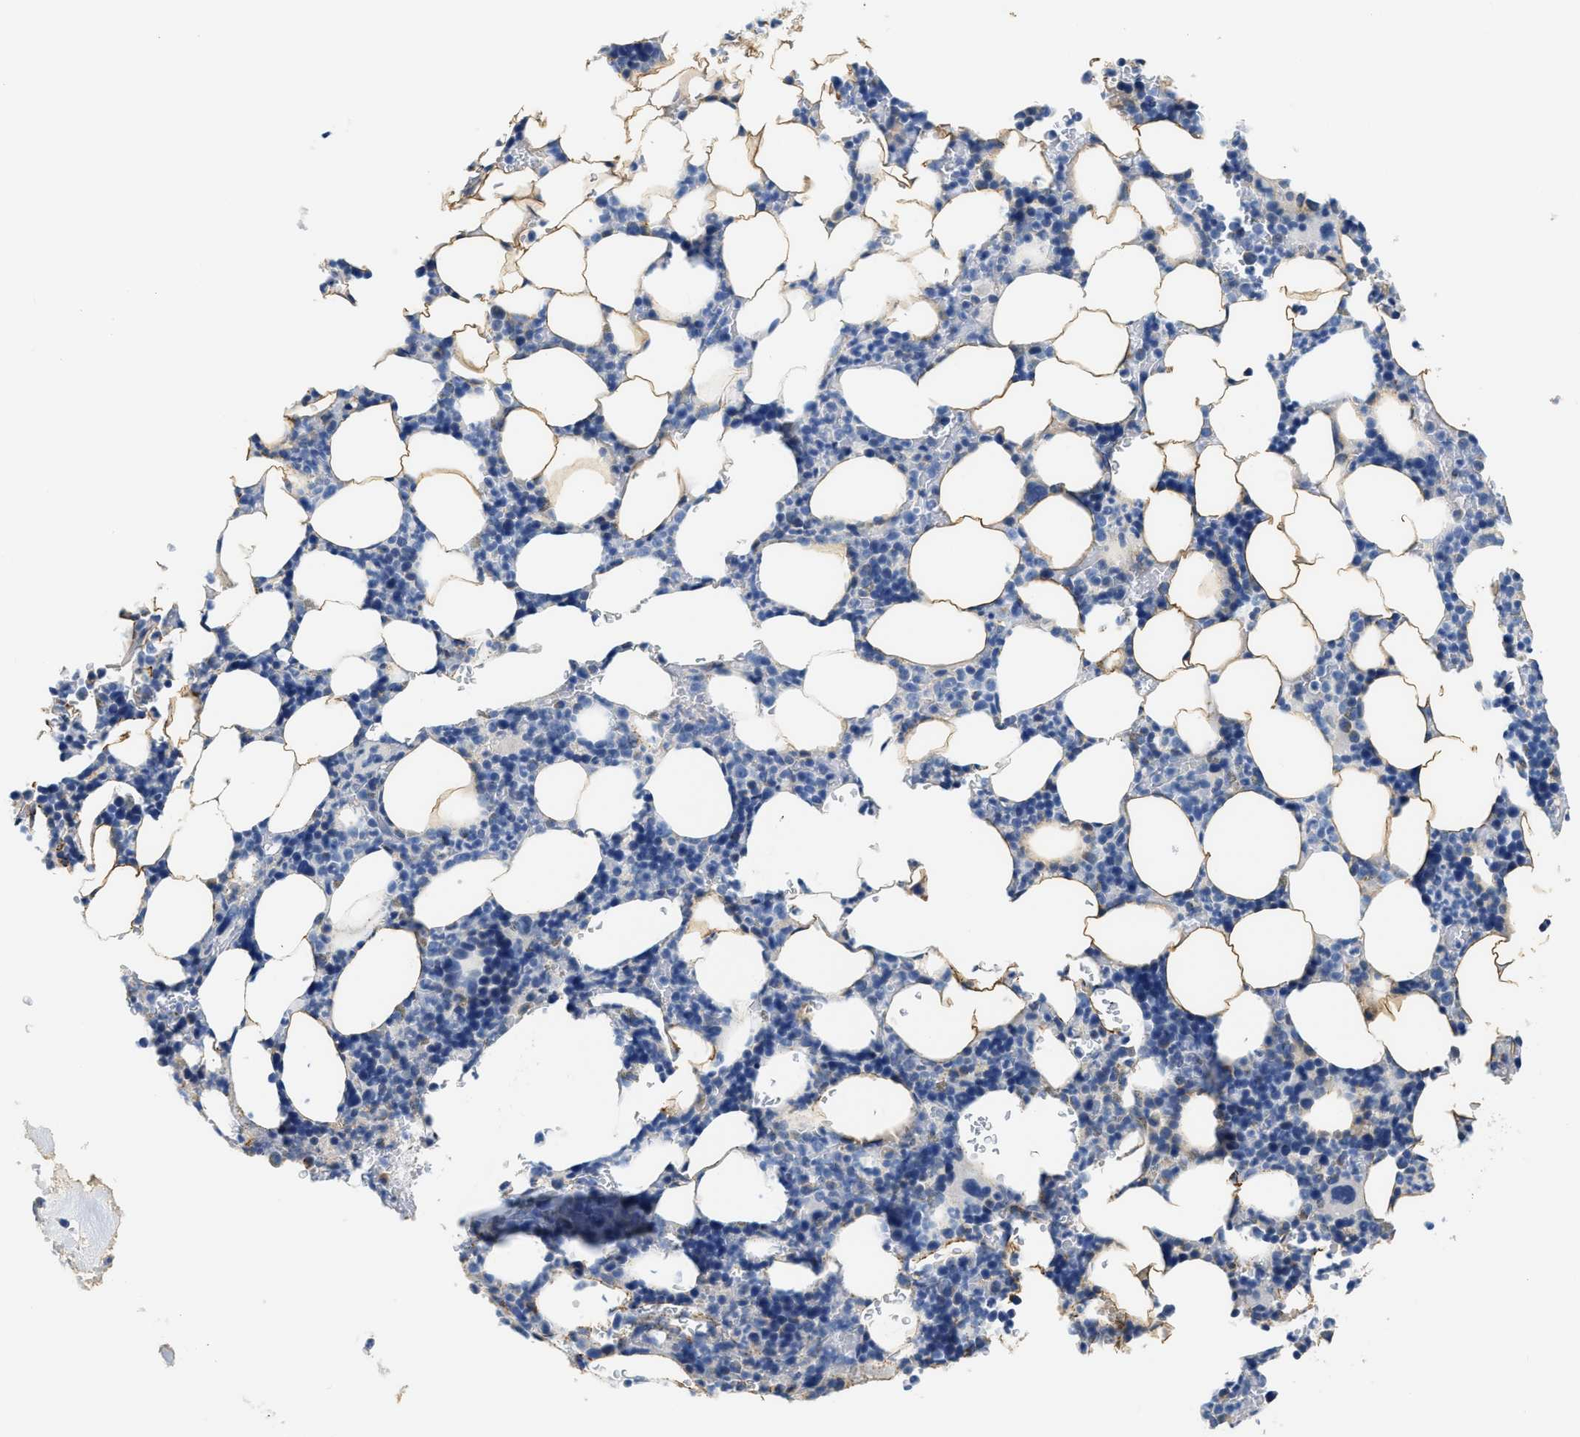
{"staining": {"intensity": "negative", "quantity": "none", "location": "none"}, "tissue": "bone marrow", "cell_type": "Hematopoietic cells", "image_type": "normal", "snomed": [{"axis": "morphology", "description": "Normal tissue, NOS"}, {"axis": "topography", "description": "Bone marrow"}], "caption": "DAB (3,3'-diaminobenzidine) immunohistochemical staining of unremarkable bone marrow exhibits no significant positivity in hematopoietic cells.", "gene": "PCK2", "patient": {"sex": "female", "age": 81}}